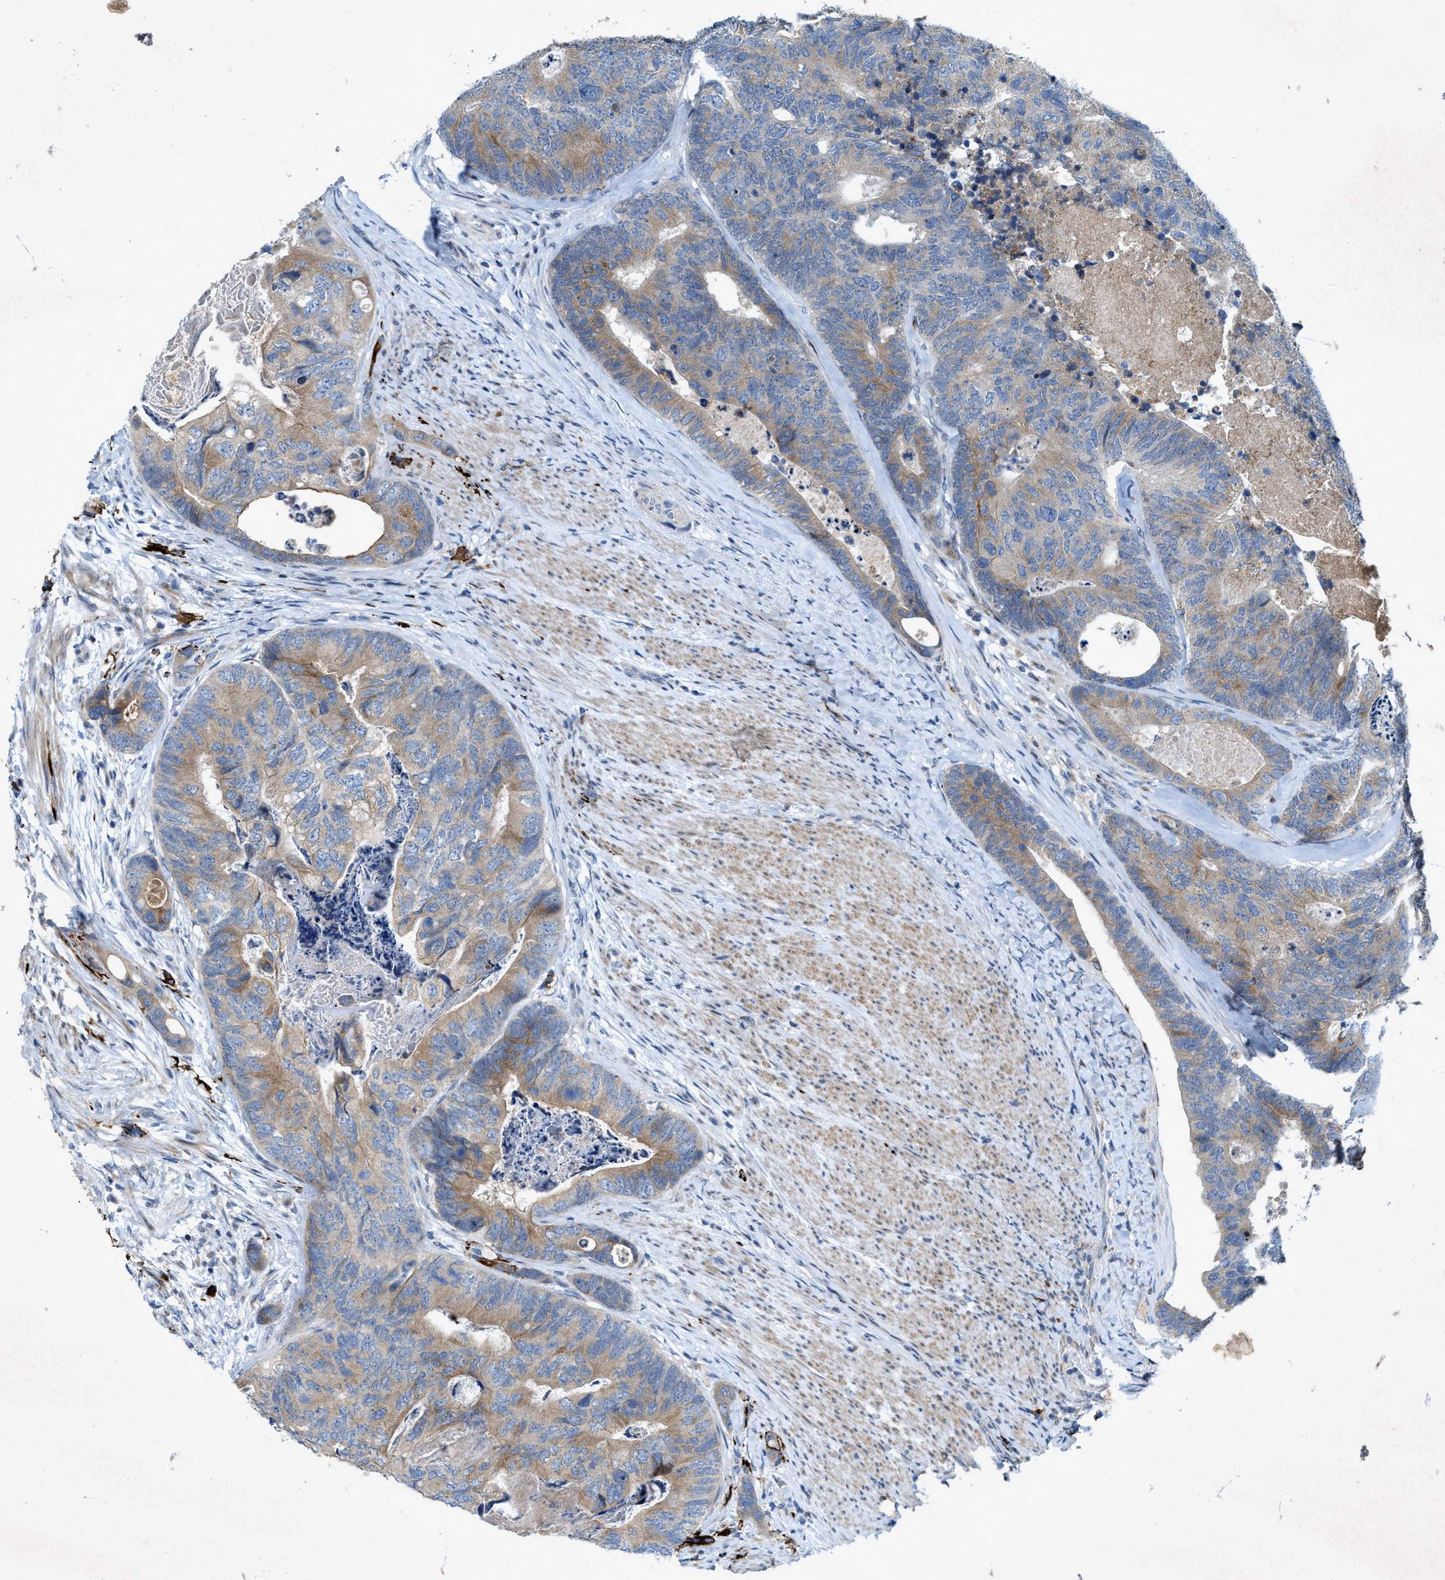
{"staining": {"intensity": "moderate", "quantity": "25%-75%", "location": "cytoplasmic/membranous"}, "tissue": "colorectal cancer", "cell_type": "Tumor cells", "image_type": "cancer", "snomed": [{"axis": "morphology", "description": "Adenocarcinoma, NOS"}, {"axis": "topography", "description": "Colon"}], "caption": "IHC staining of adenocarcinoma (colorectal), which demonstrates medium levels of moderate cytoplasmic/membranous positivity in approximately 25%-75% of tumor cells indicating moderate cytoplasmic/membranous protein staining. The staining was performed using DAB (3,3'-diaminobenzidine) (brown) for protein detection and nuclei were counterstained in hematoxylin (blue).", "gene": "URGCP", "patient": {"sex": "female", "age": 67}}